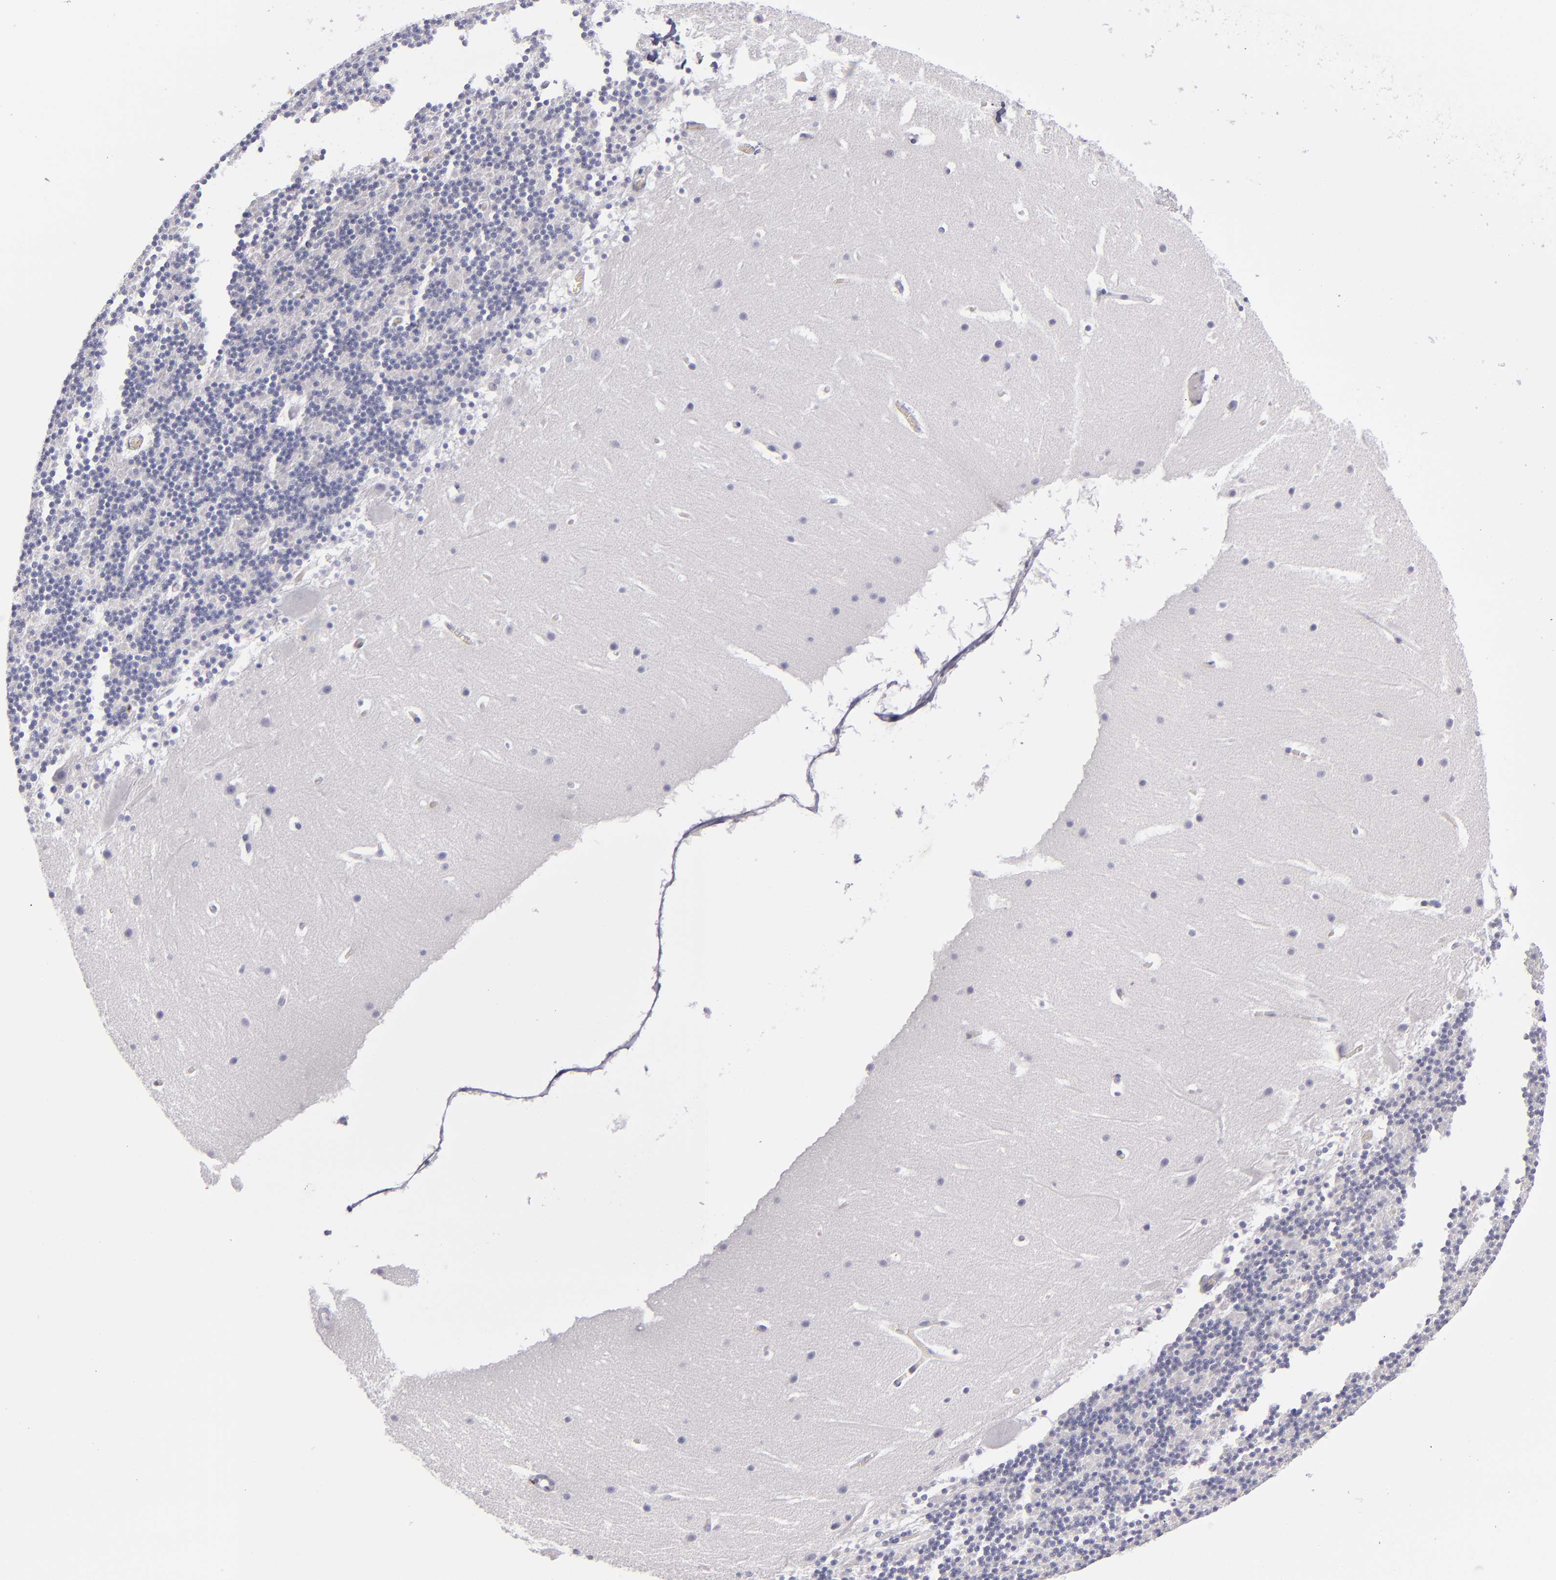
{"staining": {"intensity": "negative", "quantity": "none", "location": "none"}, "tissue": "cerebellum", "cell_type": "Cells in granular layer", "image_type": "normal", "snomed": [{"axis": "morphology", "description": "Normal tissue, NOS"}, {"axis": "topography", "description": "Cerebellum"}], "caption": "Protein analysis of unremarkable cerebellum displays no significant expression in cells in granular layer.", "gene": "CD2", "patient": {"sex": "male", "age": 45}}